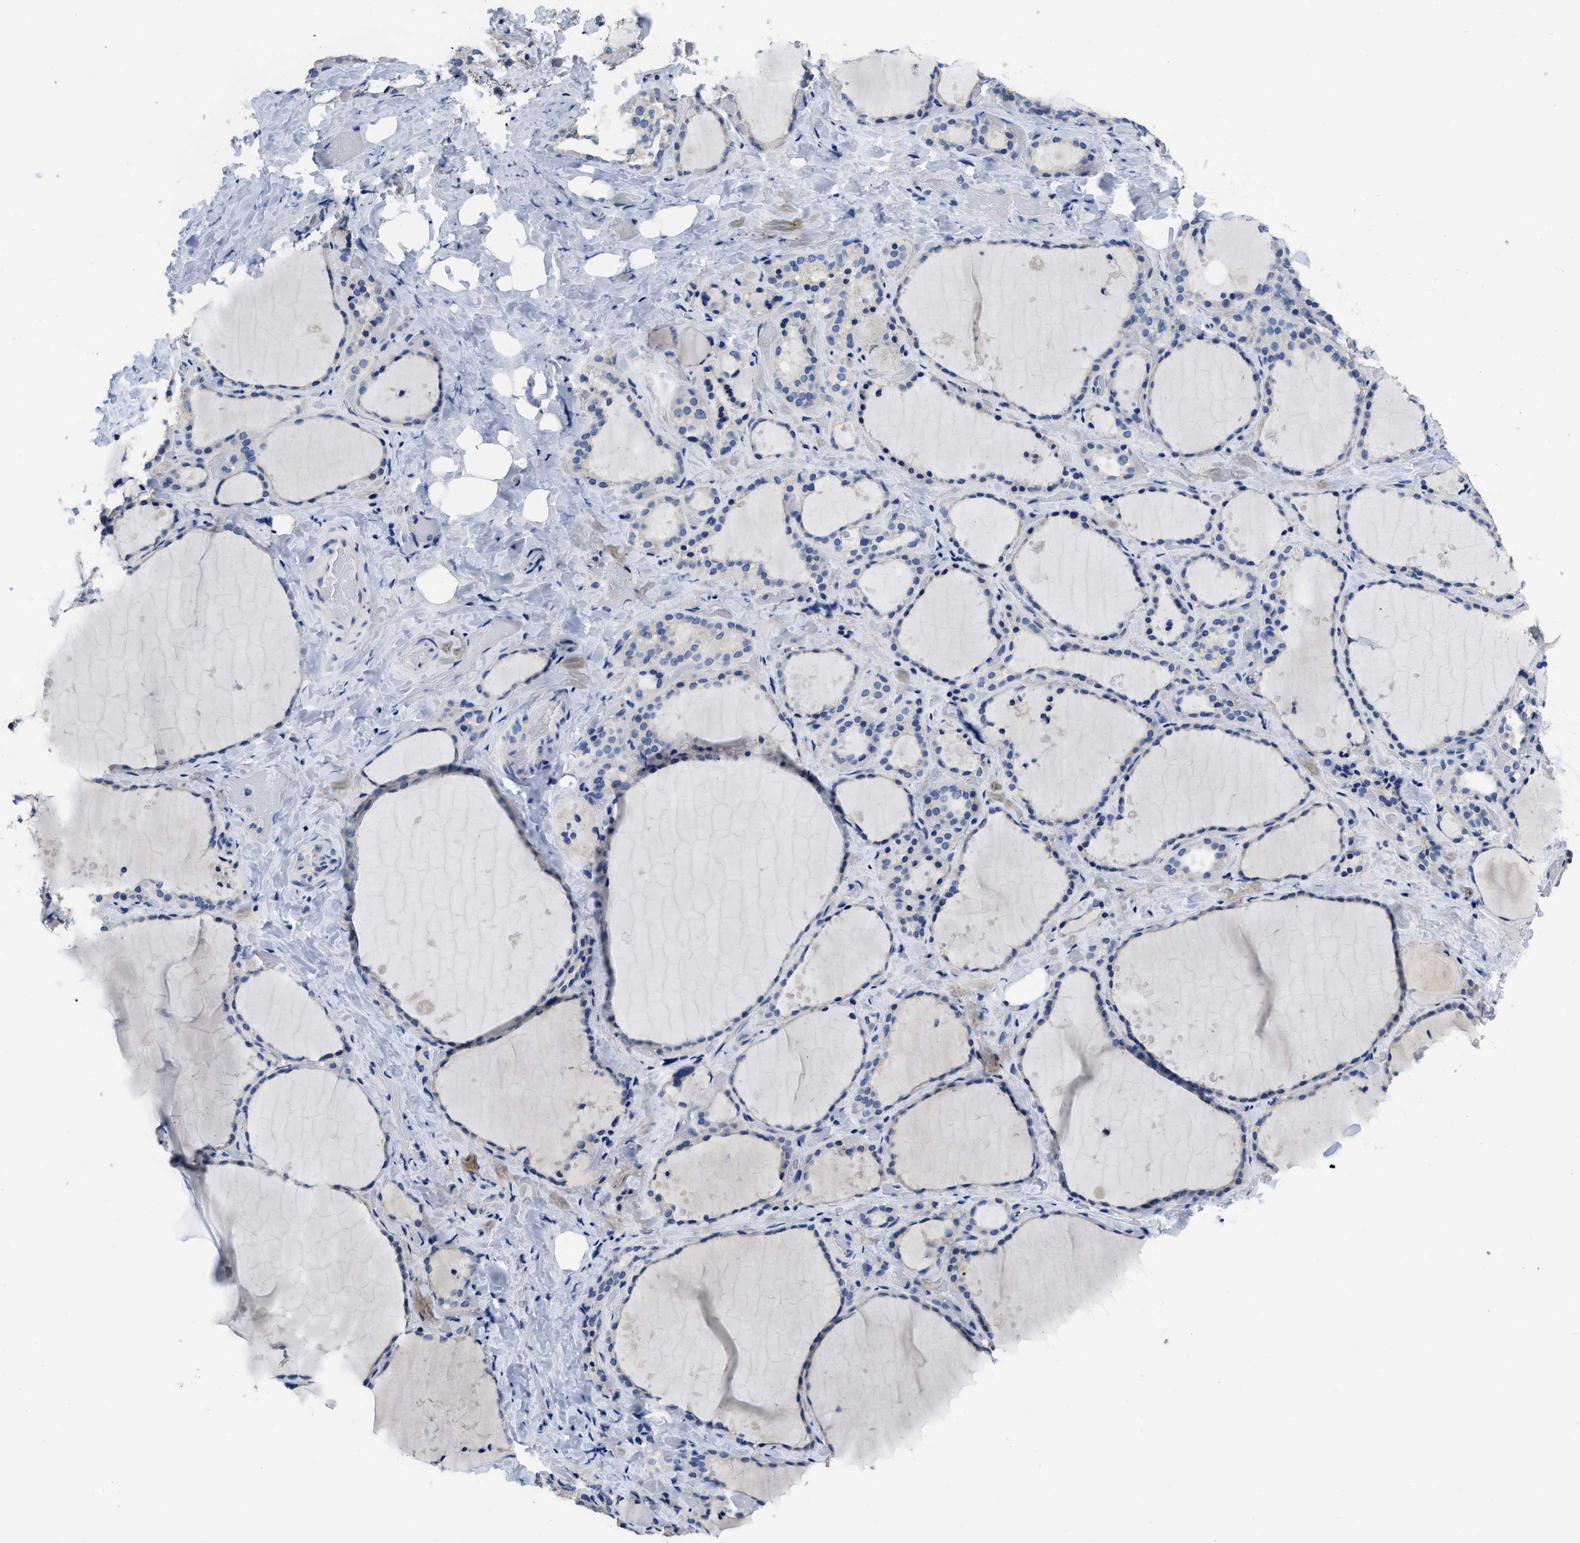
{"staining": {"intensity": "moderate", "quantity": "<25%", "location": "cytoplasmic/membranous"}, "tissue": "thyroid gland", "cell_type": "Glandular cells", "image_type": "normal", "snomed": [{"axis": "morphology", "description": "Normal tissue, NOS"}, {"axis": "topography", "description": "Thyroid gland"}], "caption": "Immunohistochemistry staining of benign thyroid gland, which exhibits low levels of moderate cytoplasmic/membranous staining in approximately <25% of glandular cells indicating moderate cytoplasmic/membranous protein expression. The staining was performed using DAB (3,3'-diaminobenzidine) (brown) for protein detection and nuclei were counterstained in hematoxylin (blue).", "gene": "CA9", "patient": {"sex": "female", "age": 44}}